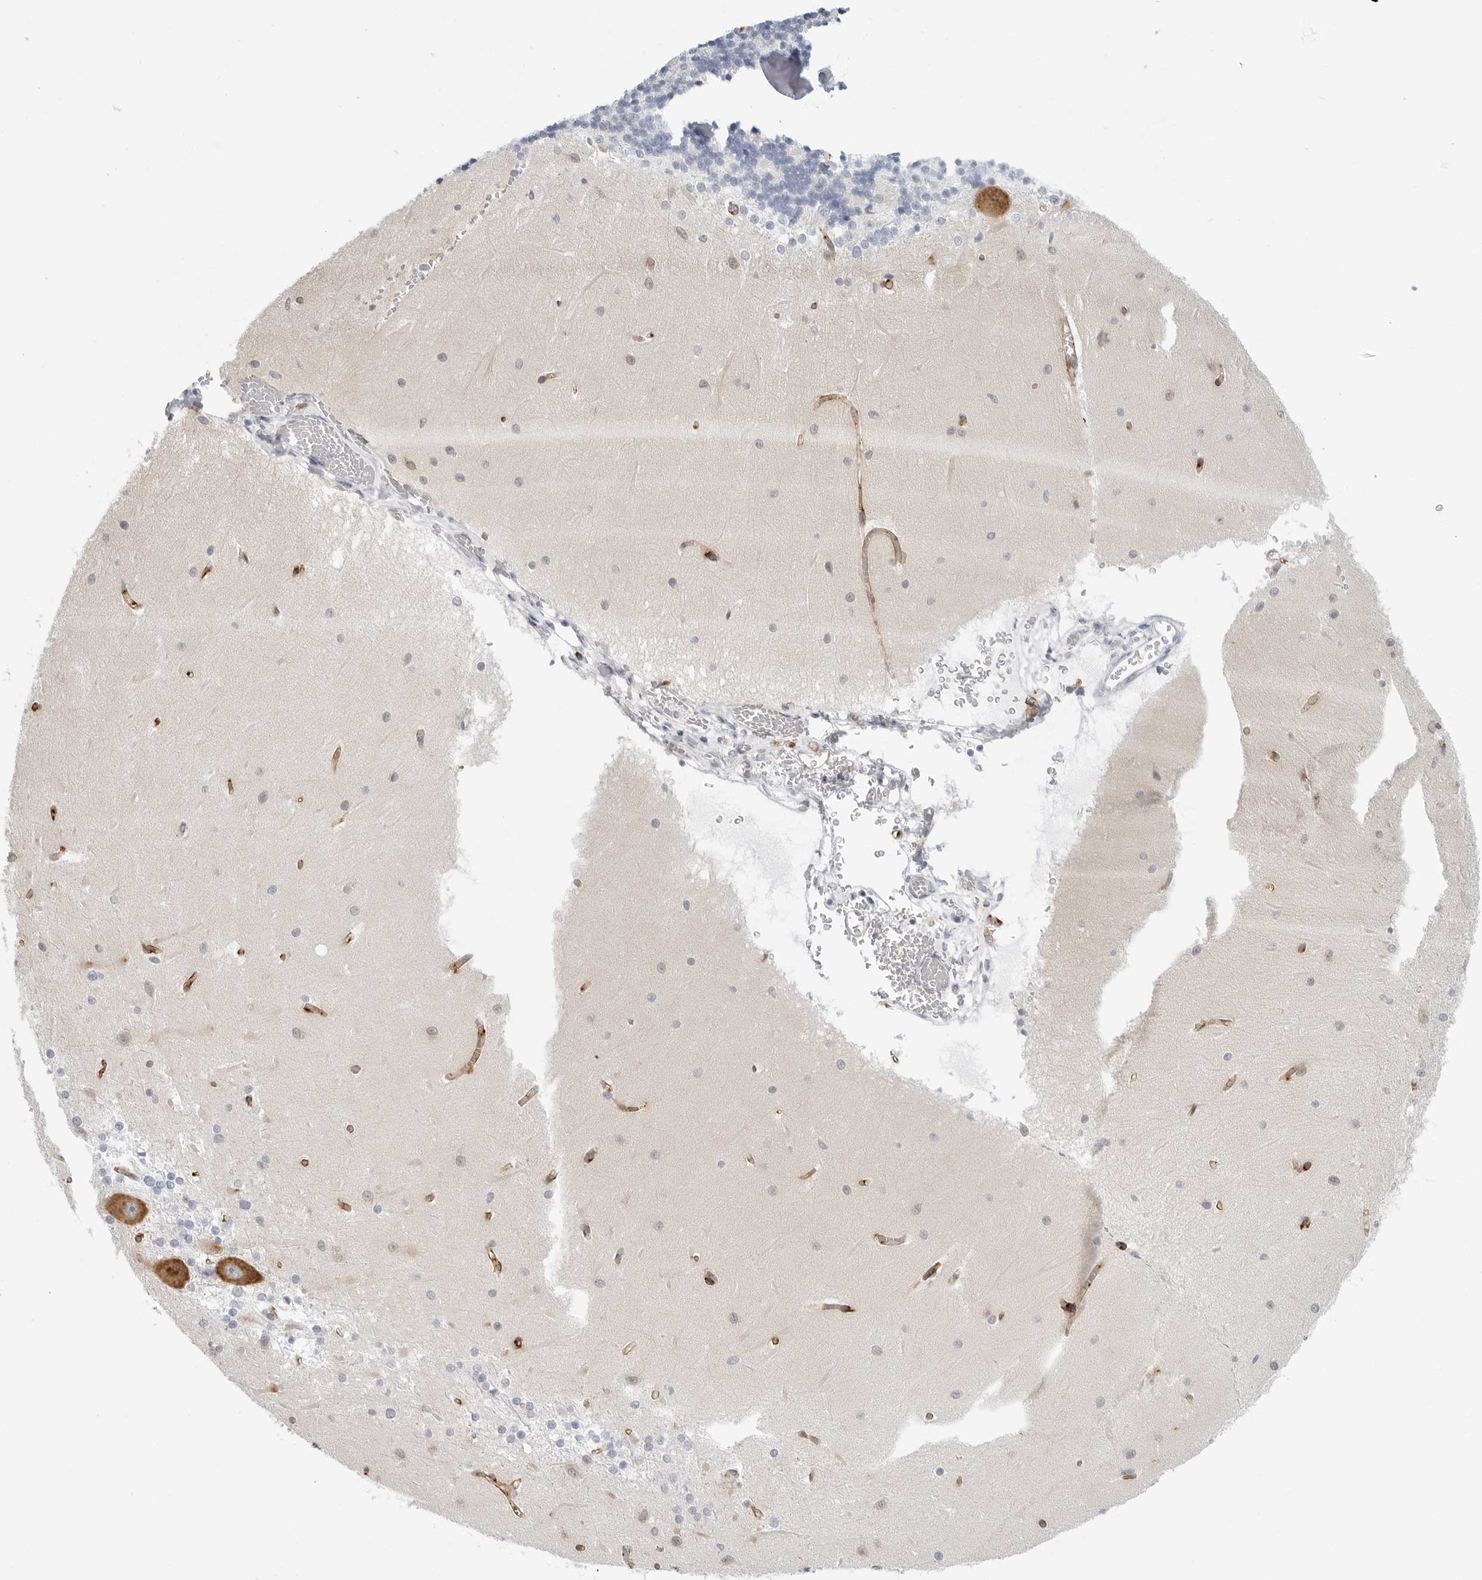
{"staining": {"intensity": "negative", "quantity": "none", "location": "none"}, "tissue": "cerebellum", "cell_type": "Cells in granular layer", "image_type": "normal", "snomed": [{"axis": "morphology", "description": "Normal tissue, NOS"}, {"axis": "topography", "description": "Cerebellum"}], "caption": "The micrograph reveals no staining of cells in granular layer in normal cerebellum.", "gene": "SLC19A1", "patient": {"sex": "male", "age": 37}}